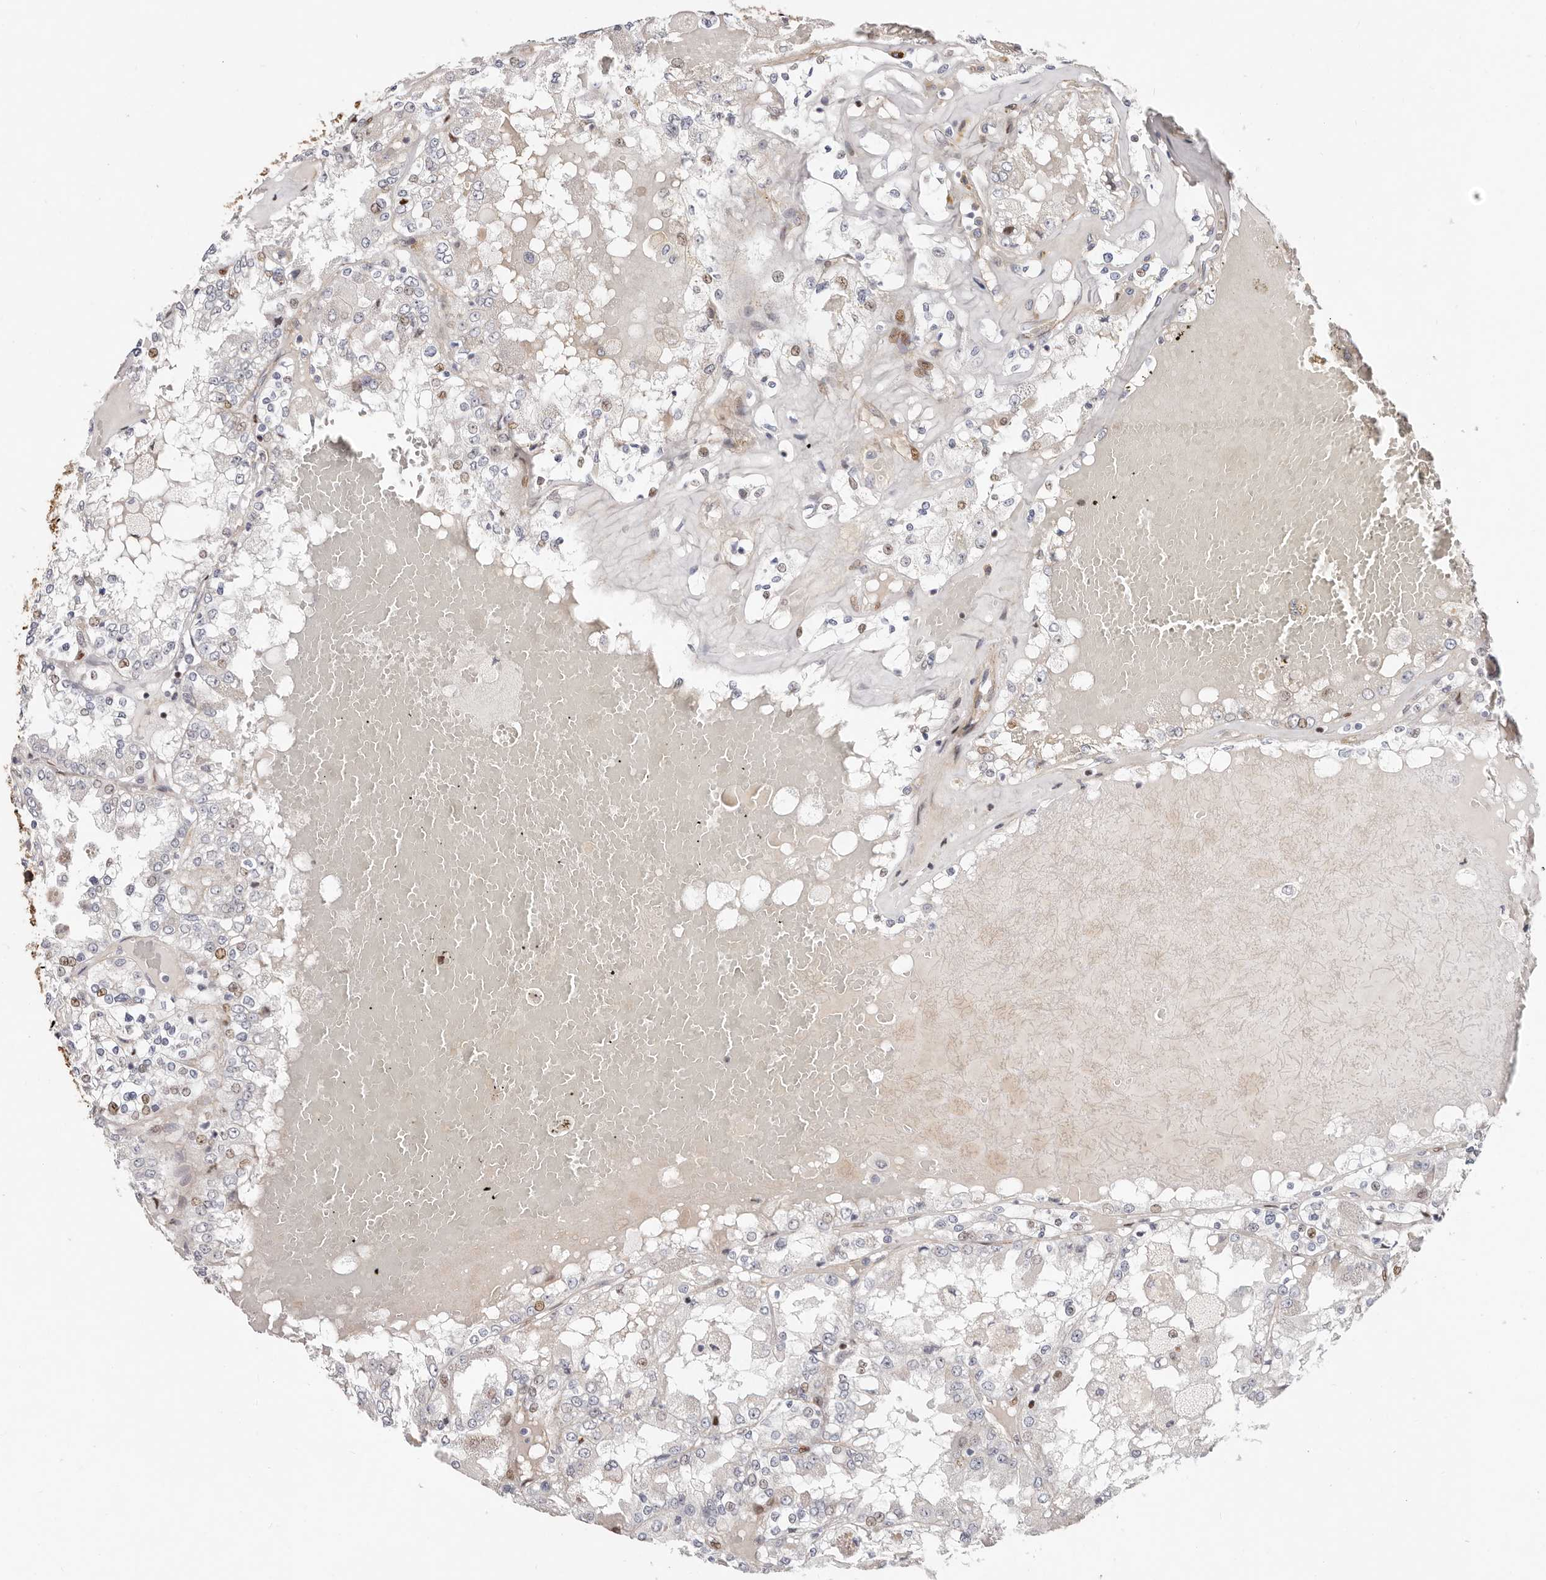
{"staining": {"intensity": "moderate", "quantity": "<25%", "location": "nuclear"}, "tissue": "renal cancer", "cell_type": "Tumor cells", "image_type": "cancer", "snomed": [{"axis": "morphology", "description": "Adenocarcinoma, NOS"}, {"axis": "topography", "description": "Kidney"}], "caption": "The immunohistochemical stain shows moderate nuclear positivity in tumor cells of renal cancer (adenocarcinoma) tissue.", "gene": "EPHX3", "patient": {"sex": "female", "age": 56}}